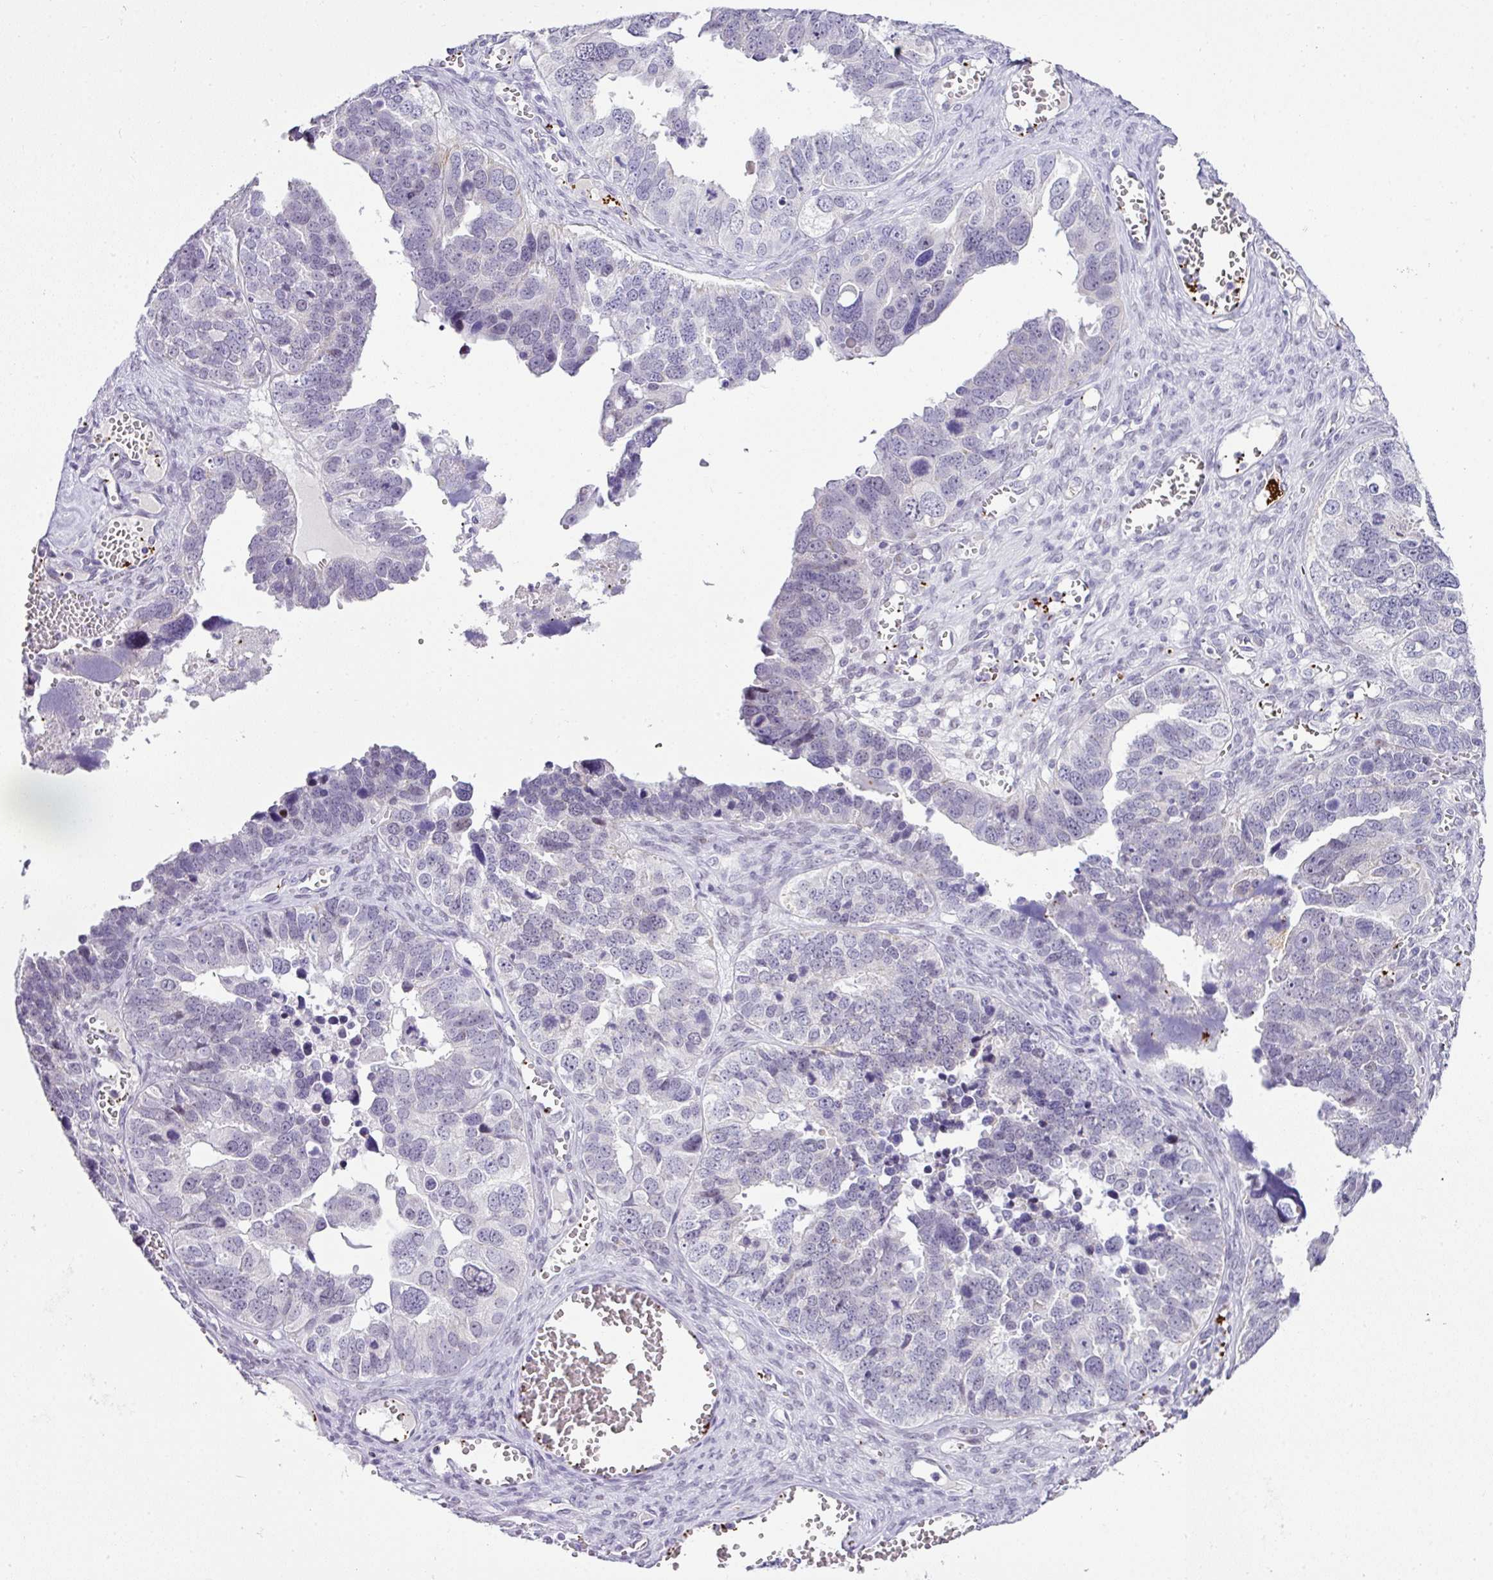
{"staining": {"intensity": "negative", "quantity": "none", "location": "none"}, "tissue": "ovarian cancer", "cell_type": "Tumor cells", "image_type": "cancer", "snomed": [{"axis": "morphology", "description": "Cystadenocarcinoma, serous, NOS"}, {"axis": "topography", "description": "Ovary"}], "caption": "The image displays no staining of tumor cells in serous cystadenocarcinoma (ovarian).", "gene": "CMTM5", "patient": {"sex": "female", "age": 76}}